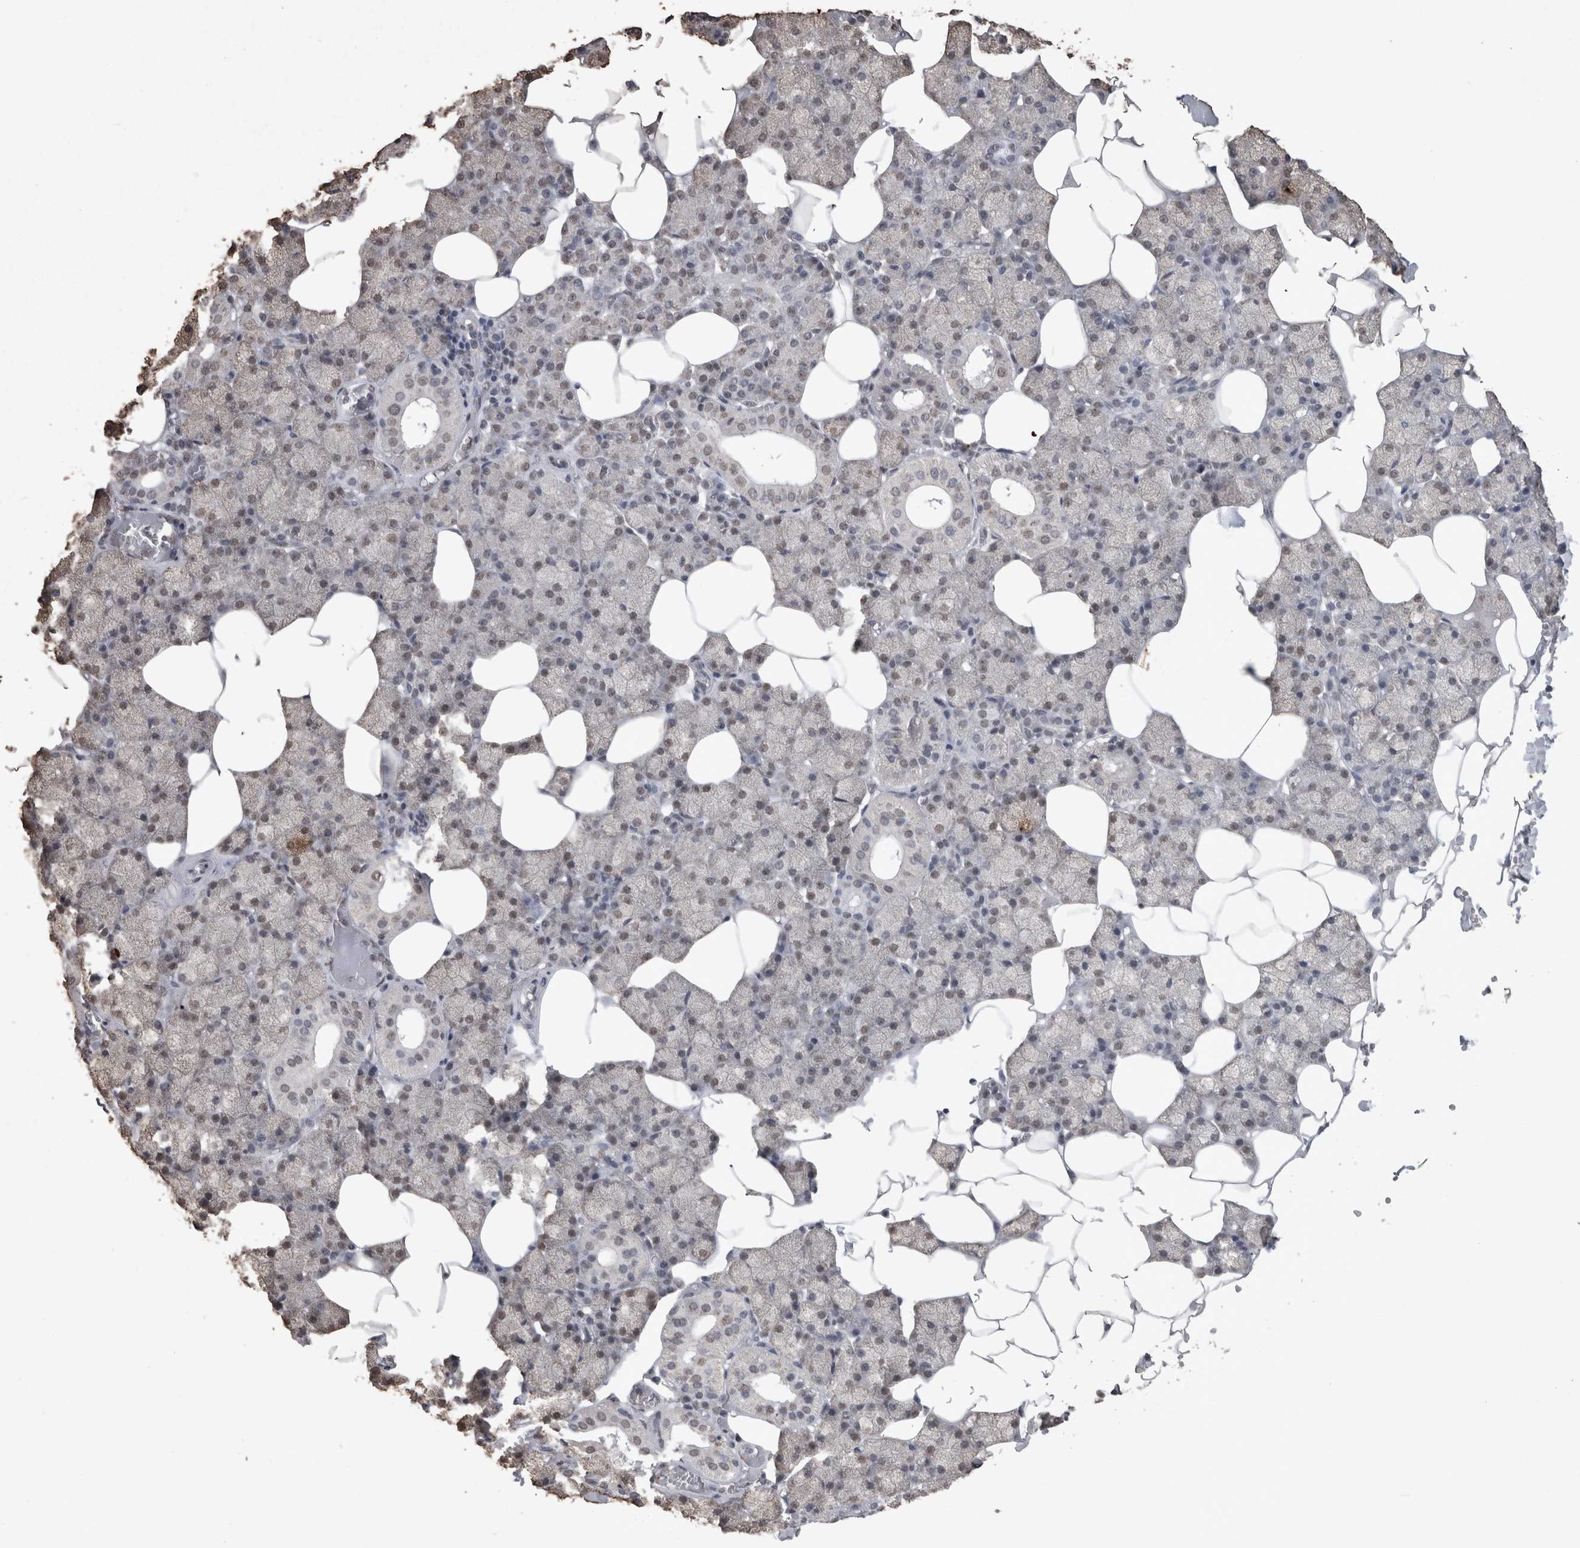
{"staining": {"intensity": "weak", "quantity": "25%-75%", "location": "nuclear"}, "tissue": "salivary gland", "cell_type": "Glandular cells", "image_type": "normal", "snomed": [{"axis": "morphology", "description": "Normal tissue, NOS"}, {"axis": "topography", "description": "Salivary gland"}], "caption": "Immunohistochemistry photomicrograph of benign salivary gland: salivary gland stained using IHC shows low levels of weak protein expression localized specifically in the nuclear of glandular cells, appearing as a nuclear brown color.", "gene": "SMAD7", "patient": {"sex": "male", "age": 62}}